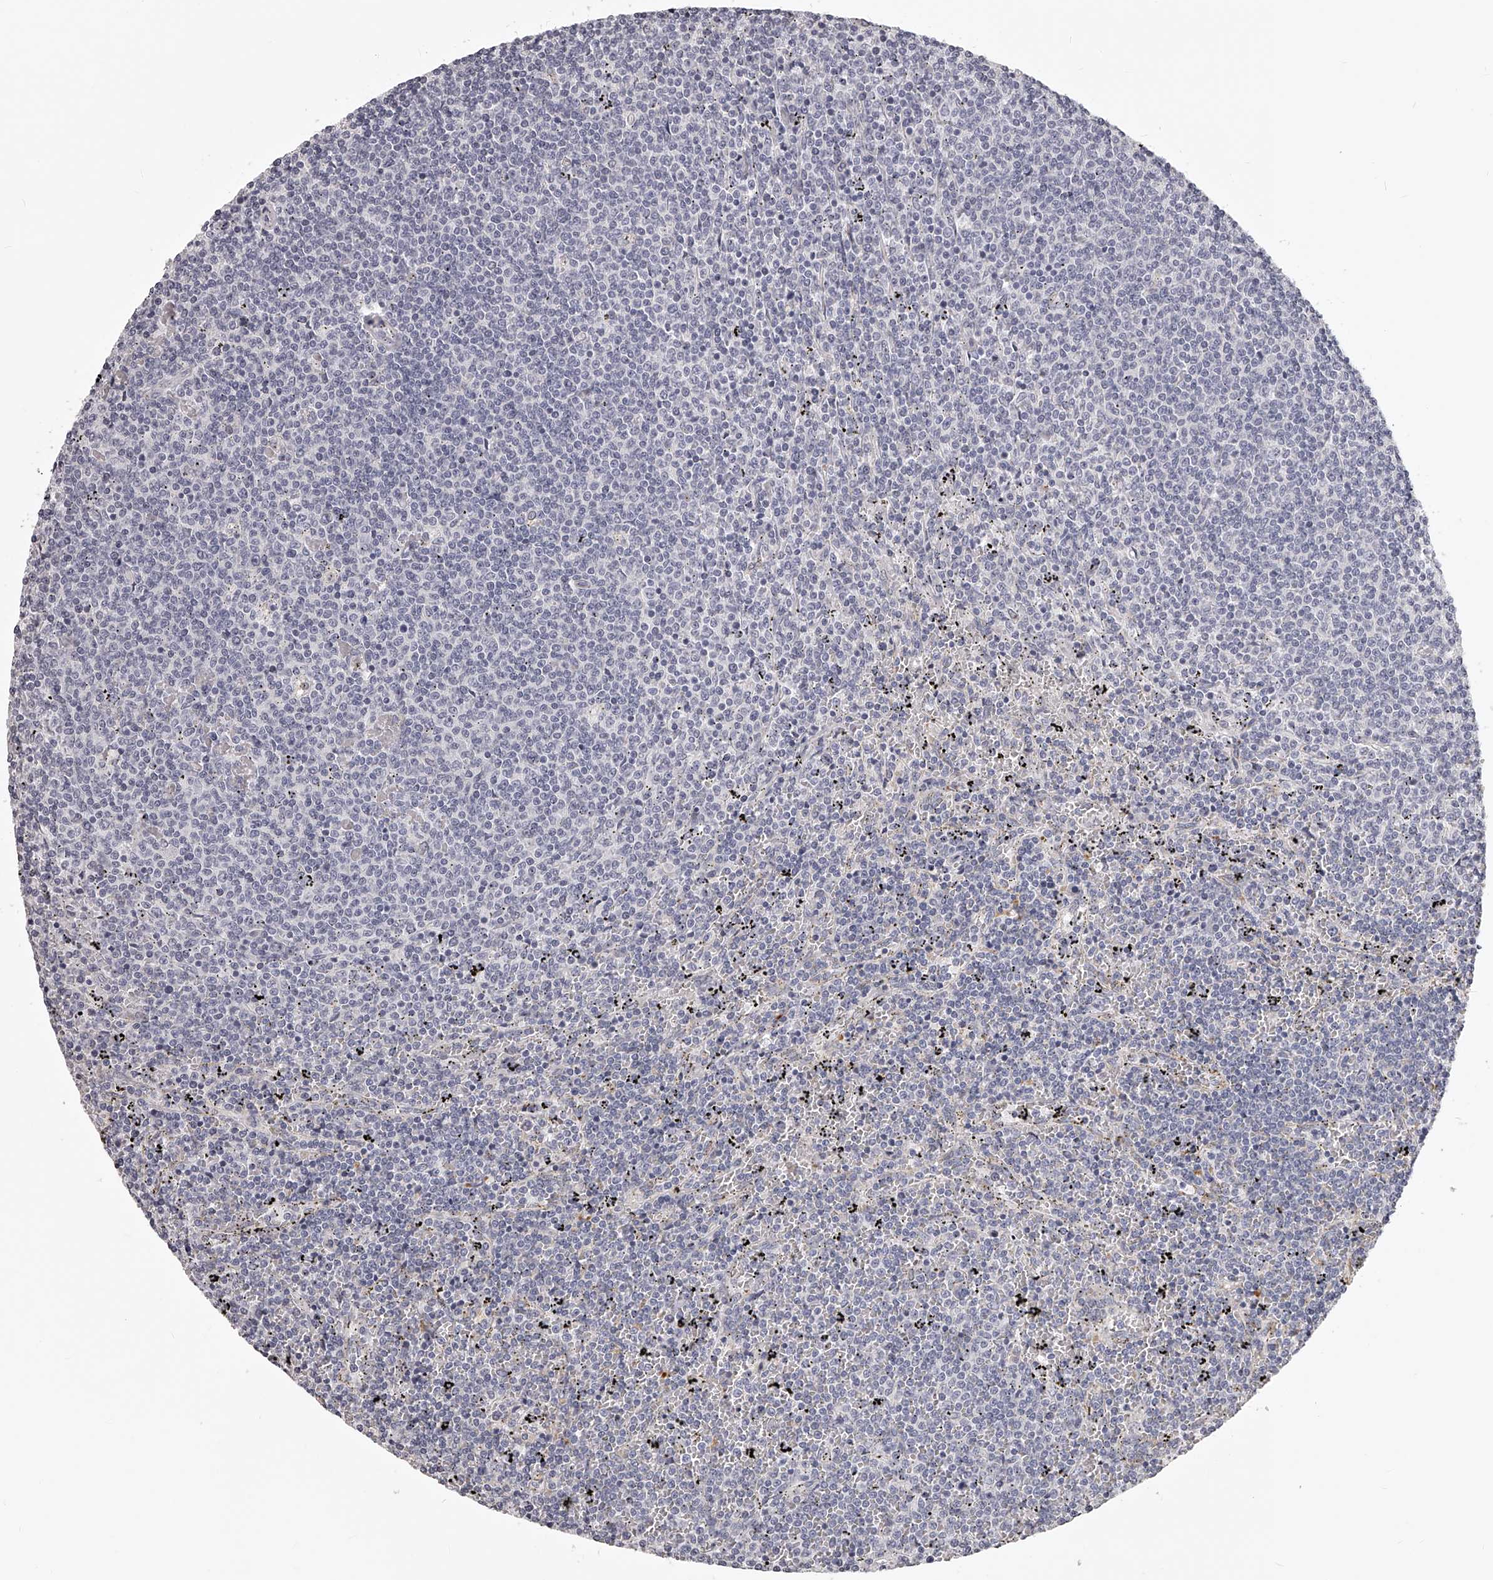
{"staining": {"intensity": "negative", "quantity": "none", "location": "none"}, "tissue": "lymphoma", "cell_type": "Tumor cells", "image_type": "cancer", "snomed": [{"axis": "morphology", "description": "Malignant lymphoma, non-Hodgkin's type, Low grade"}, {"axis": "topography", "description": "Spleen"}], "caption": "A histopathology image of low-grade malignant lymphoma, non-Hodgkin's type stained for a protein demonstrates no brown staining in tumor cells.", "gene": "DMRT1", "patient": {"sex": "female", "age": 50}}